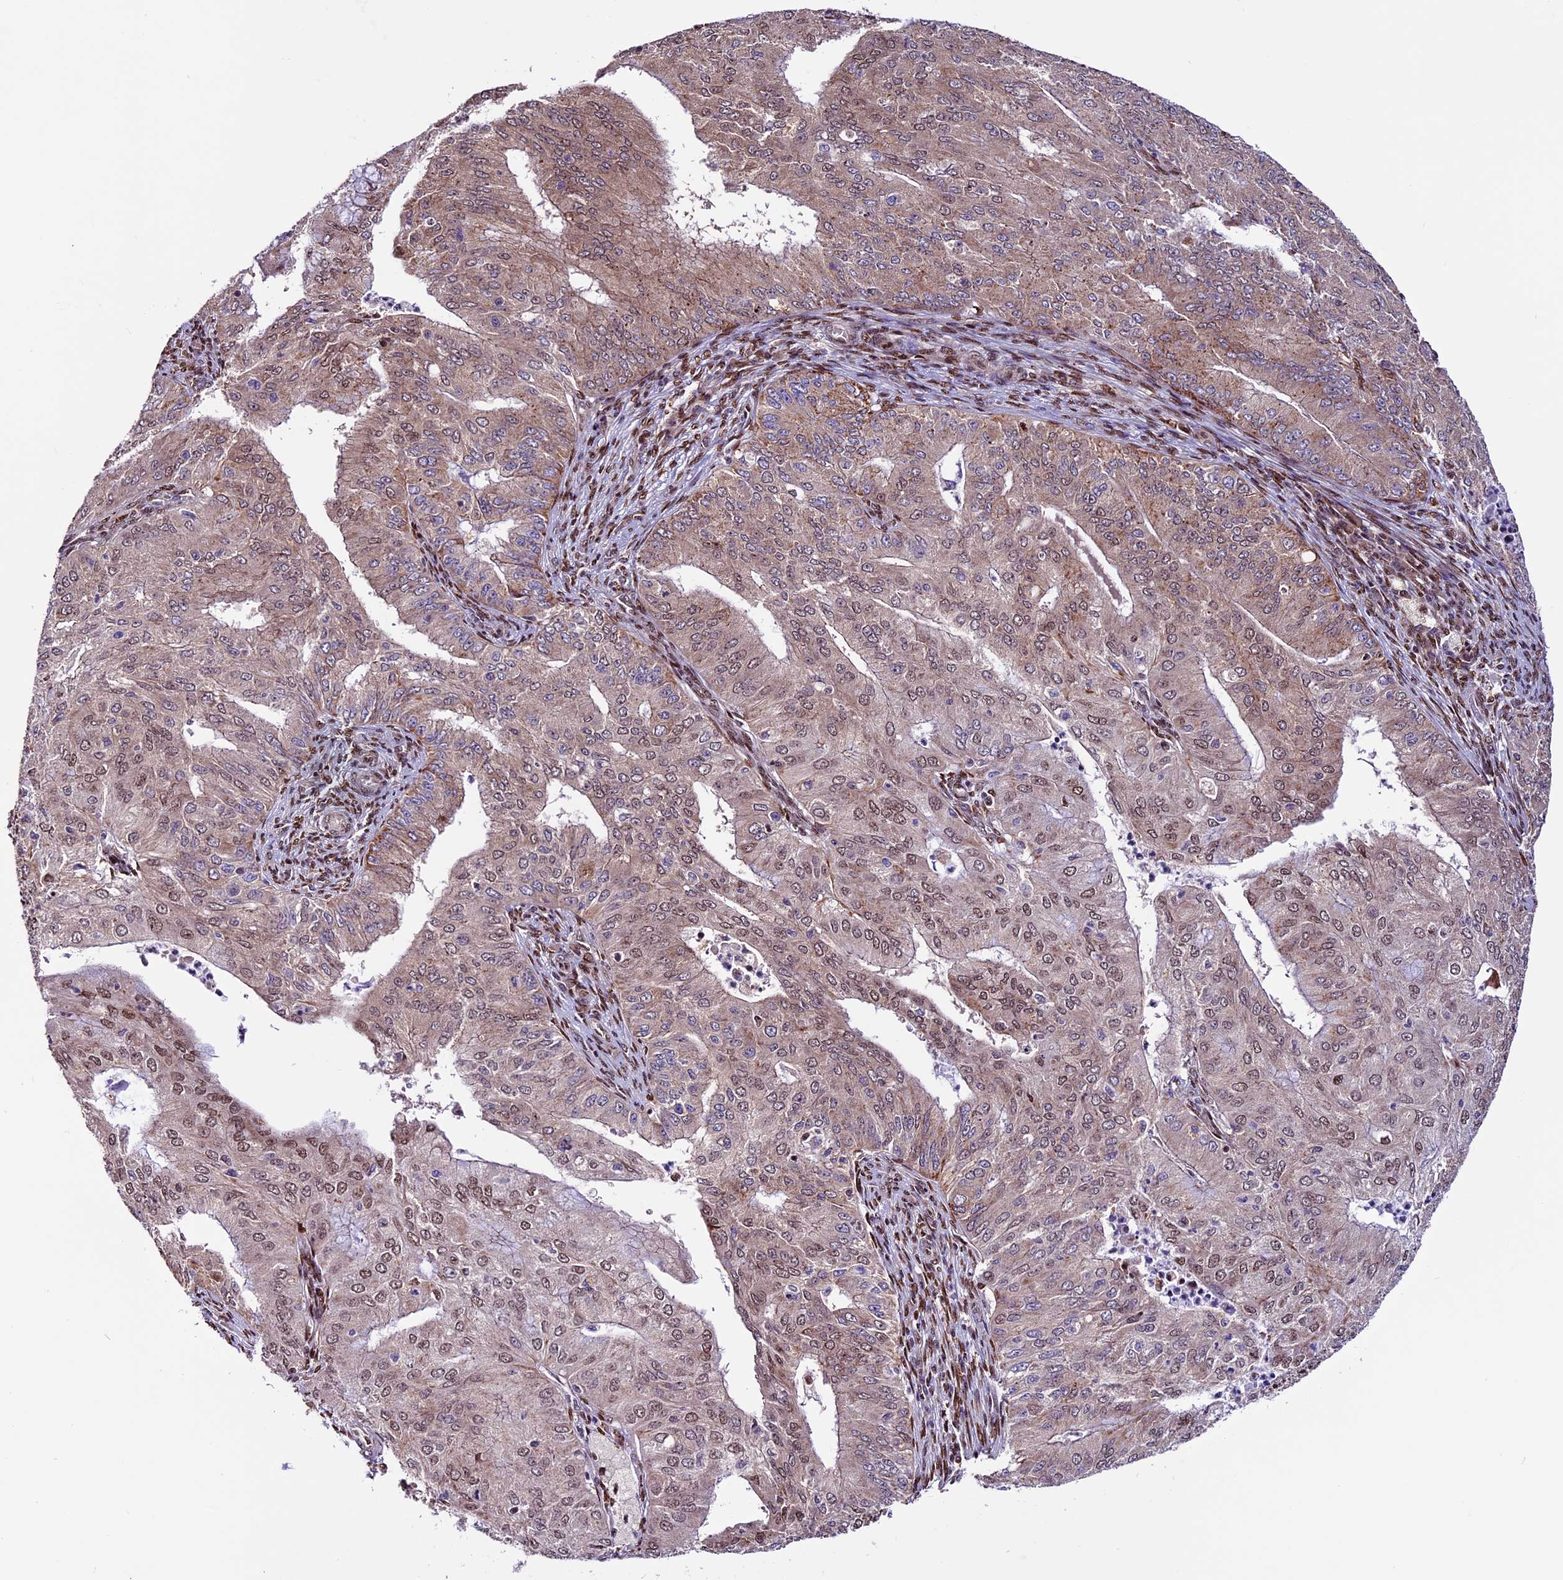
{"staining": {"intensity": "moderate", "quantity": "25%-75%", "location": "cytoplasmic/membranous,nuclear"}, "tissue": "endometrial cancer", "cell_type": "Tumor cells", "image_type": "cancer", "snomed": [{"axis": "morphology", "description": "Adenocarcinoma, NOS"}, {"axis": "topography", "description": "Endometrium"}], "caption": "Endometrial cancer tissue displays moderate cytoplasmic/membranous and nuclear staining in about 25%-75% of tumor cells, visualized by immunohistochemistry. (DAB (3,3'-diaminobenzidine) IHC with brightfield microscopy, high magnification).", "gene": "RINL", "patient": {"sex": "female", "age": 50}}